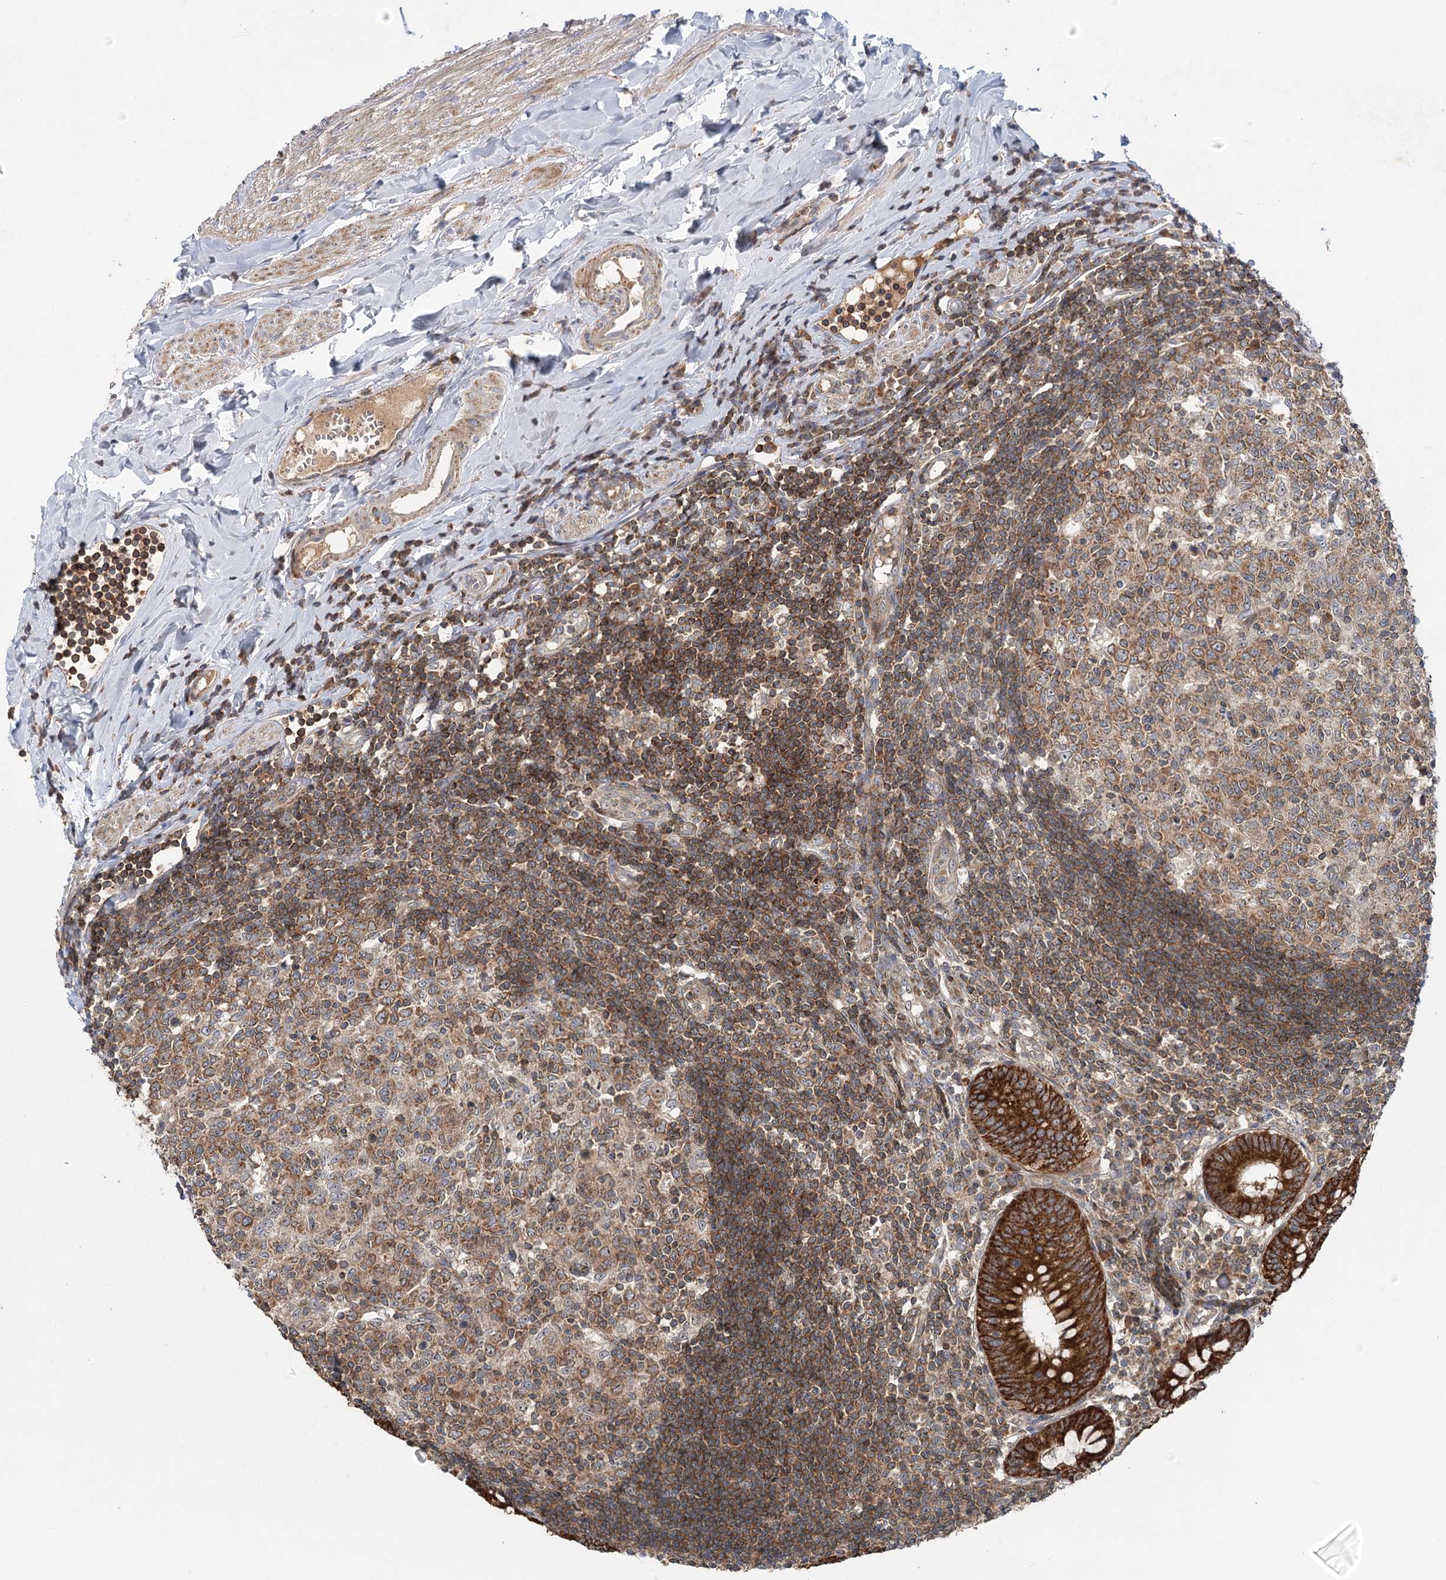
{"staining": {"intensity": "strong", "quantity": ">75%", "location": "cytoplasmic/membranous"}, "tissue": "appendix", "cell_type": "Glandular cells", "image_type": "normal", "snomed": [{"axis": "morphology", "description": "Normal tissue, NOS"}, {"axis": "topography", "description": "Appendix"}], "caption": "IHC of normal human appendix displays high levels of strong cytoplasmic/membranous staining in approximately >75% of glandular cells. (Stains: DAB in brown, nuclei in blue, Microscopy: brightfield microscopy at high magnification).", "gene": "ENSG00000273217", "patient": {"sex": "female", "age": 54}}